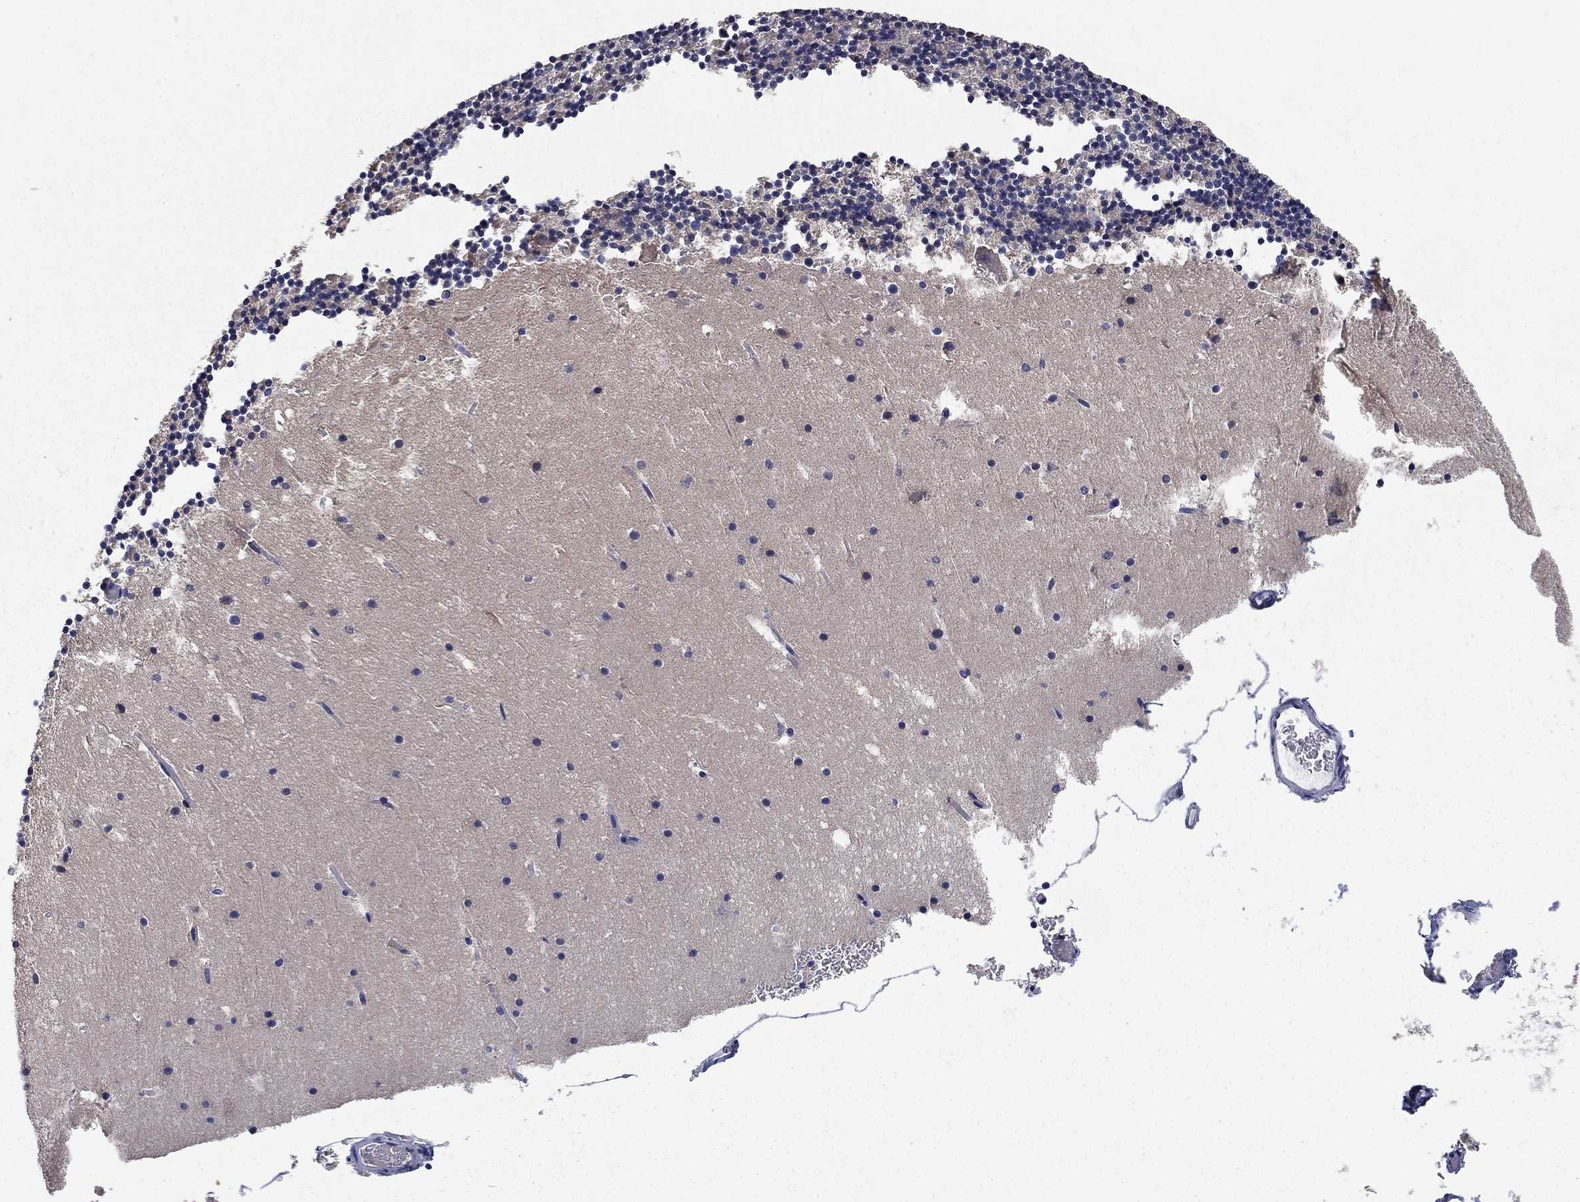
{"staining": {"intensity": "negative", "quantity": "none", "location": "none"}, "tissue": "cerebellum", "cell_type": "Cells in granular layer", "image_type": "normal", "snomed": [{"axis": "morphology", "description": "Normal tissue, NOS"}, {"axis": "topography", "description": "Cerebellum"}], "caption": "Photomicrograph shows no significant protein expression in cells in granular layer of unremarkable cerebellum. (DAB immunohistochemistry visualized using brightfield microscopy, high magnification).", "gene": "WASF3", "patient": {"sex": "male", "age": 37}}